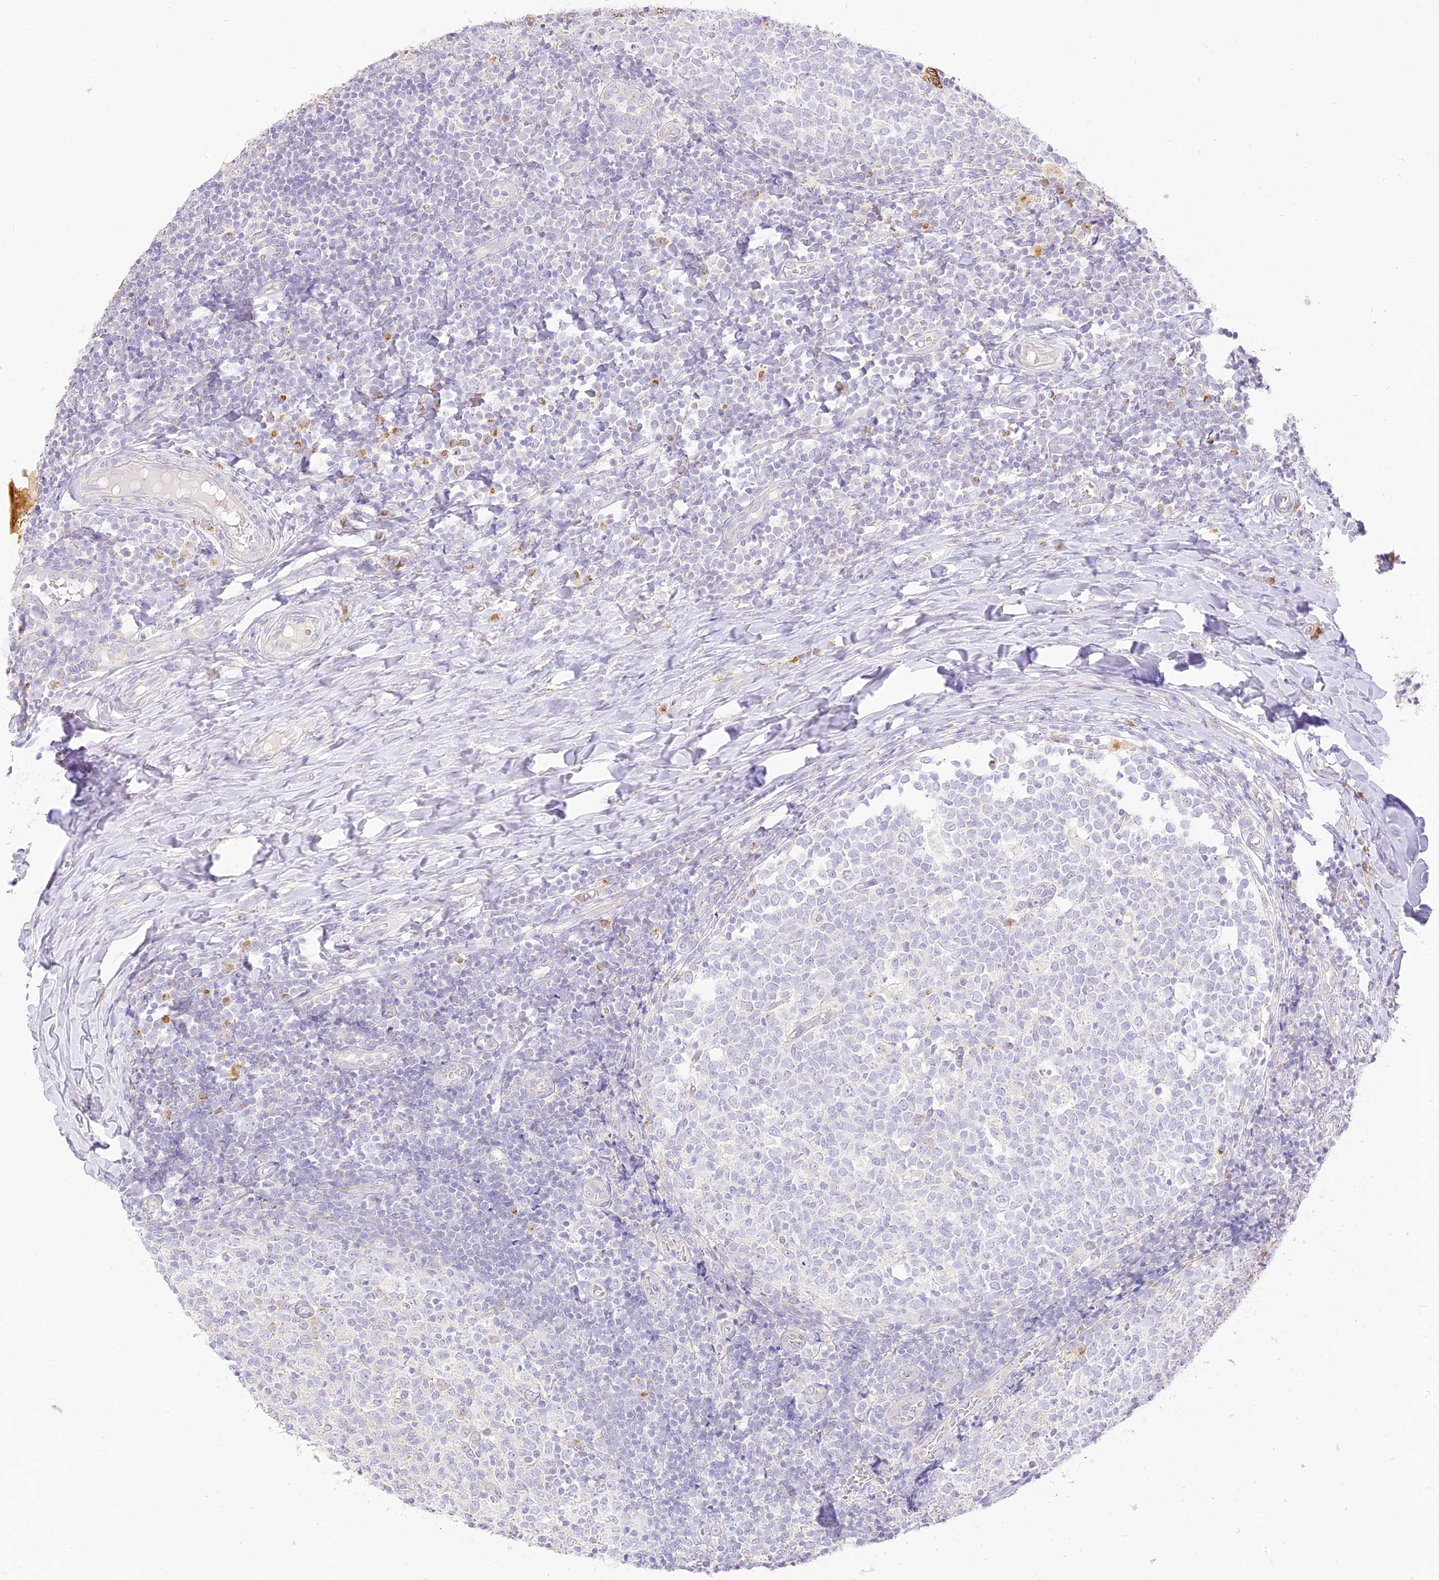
{"staining": {"intensity": "negative", "quantity": "none", "location": "none"}, "tissue": "tonsil", "cell_type": "Germinal center cells", "image_type": "normal", "snomed": [{"axis": "morphology", "description": "Normal tissue, NOS"}, {"axis": "topography", "description": "Tonsil"}], "caption": "Photomicrograph shows no significant protein positivity in germinal center cells of unremarkable tonsil.", "gene": "SEC13", "patient": {"sex": "female", "age": 19}}